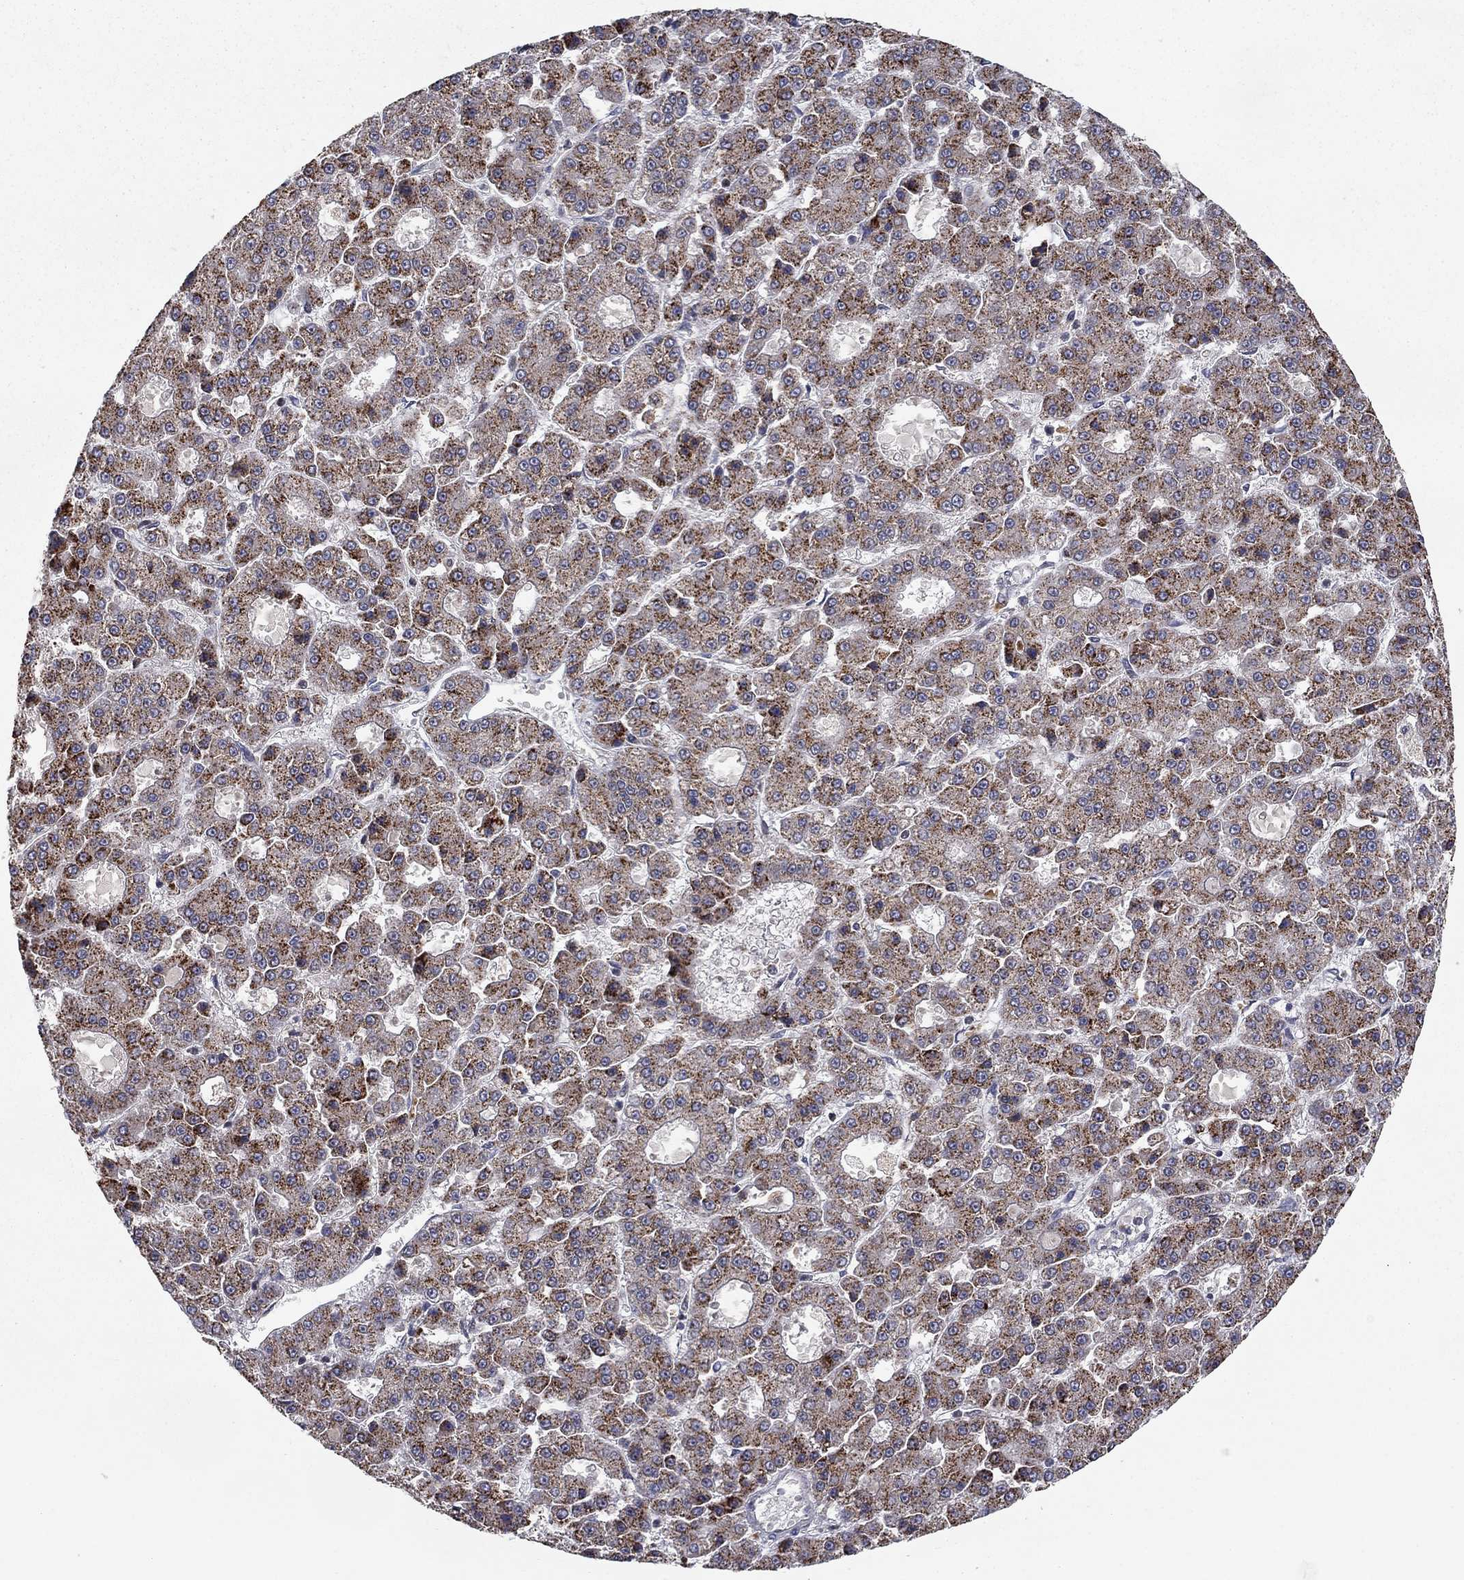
{"staining": {"intensity": "strong", "quantity": "25%-75%", "location": "cytoplasmic/membranous"}, "tissue": "liver cancer", "cell_type": "Tumor cells", "image_type": "cancer", "snomed": [{"axis": "morphology", "description": "Carcinoma, Hepatocellular, NOS"}, {"axis": "topography", "description": "Liver"}], "caption": "Immunohistochemistry of hepatocellular carcinoma (liver) shows high levels of strong cytoplasmic/membranous staining in about 25%-75% of tumor cells. The staining was performed using DAB (3,3'-diaminobenzidine) to visualize the protein expression in brown, while the nuclei were stained in blue with hematoxylin (Magnification: 20x).", "gene": "LPCAT4", "patient": {"sex": "male", "age": 70}}